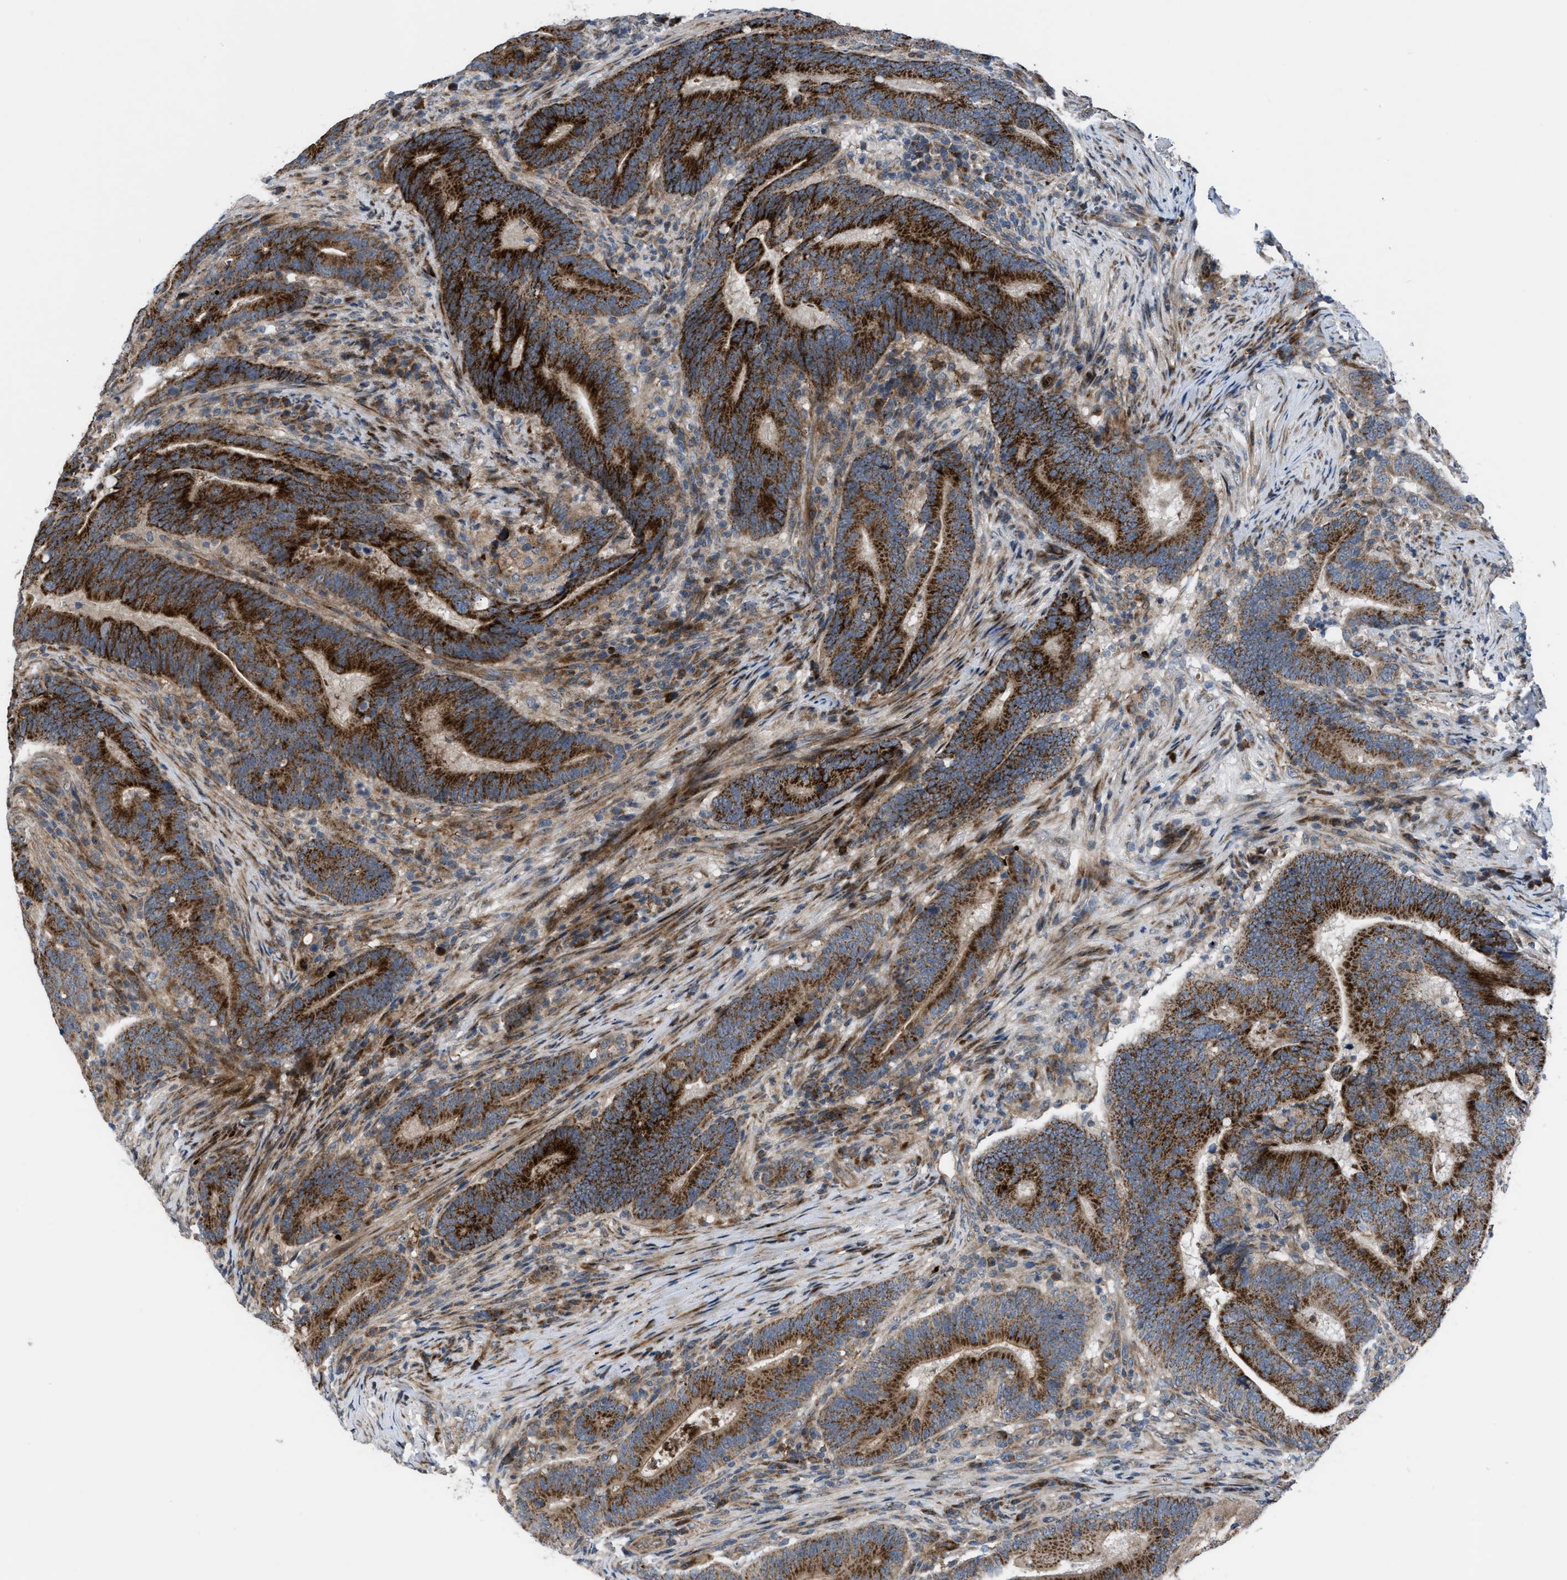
{"staining": {"intensity": "strong", "quantity": ">75%", "location": "cytoplasmic/membranous"}, "tissue": "colorectal cancer", "cell_type": "Tumor cells", "image_type": "cancer", "snomed": [{"axis": "morphology", "description": "Normal tissue, NOS"}, {"axis": "morphology", "description": "Adenocarcinoma, NOS"}, {"axis": "topography", "description": "Colon"}], "caption": "Protein expression analysis of colorectal cancer (adenocarcinoma) demonstrates strong cytoplasmic/membranous staining in about >75% of tumor cells.", "gene": "AP3M2", "patient": {"sex": "female", "age": 66}}